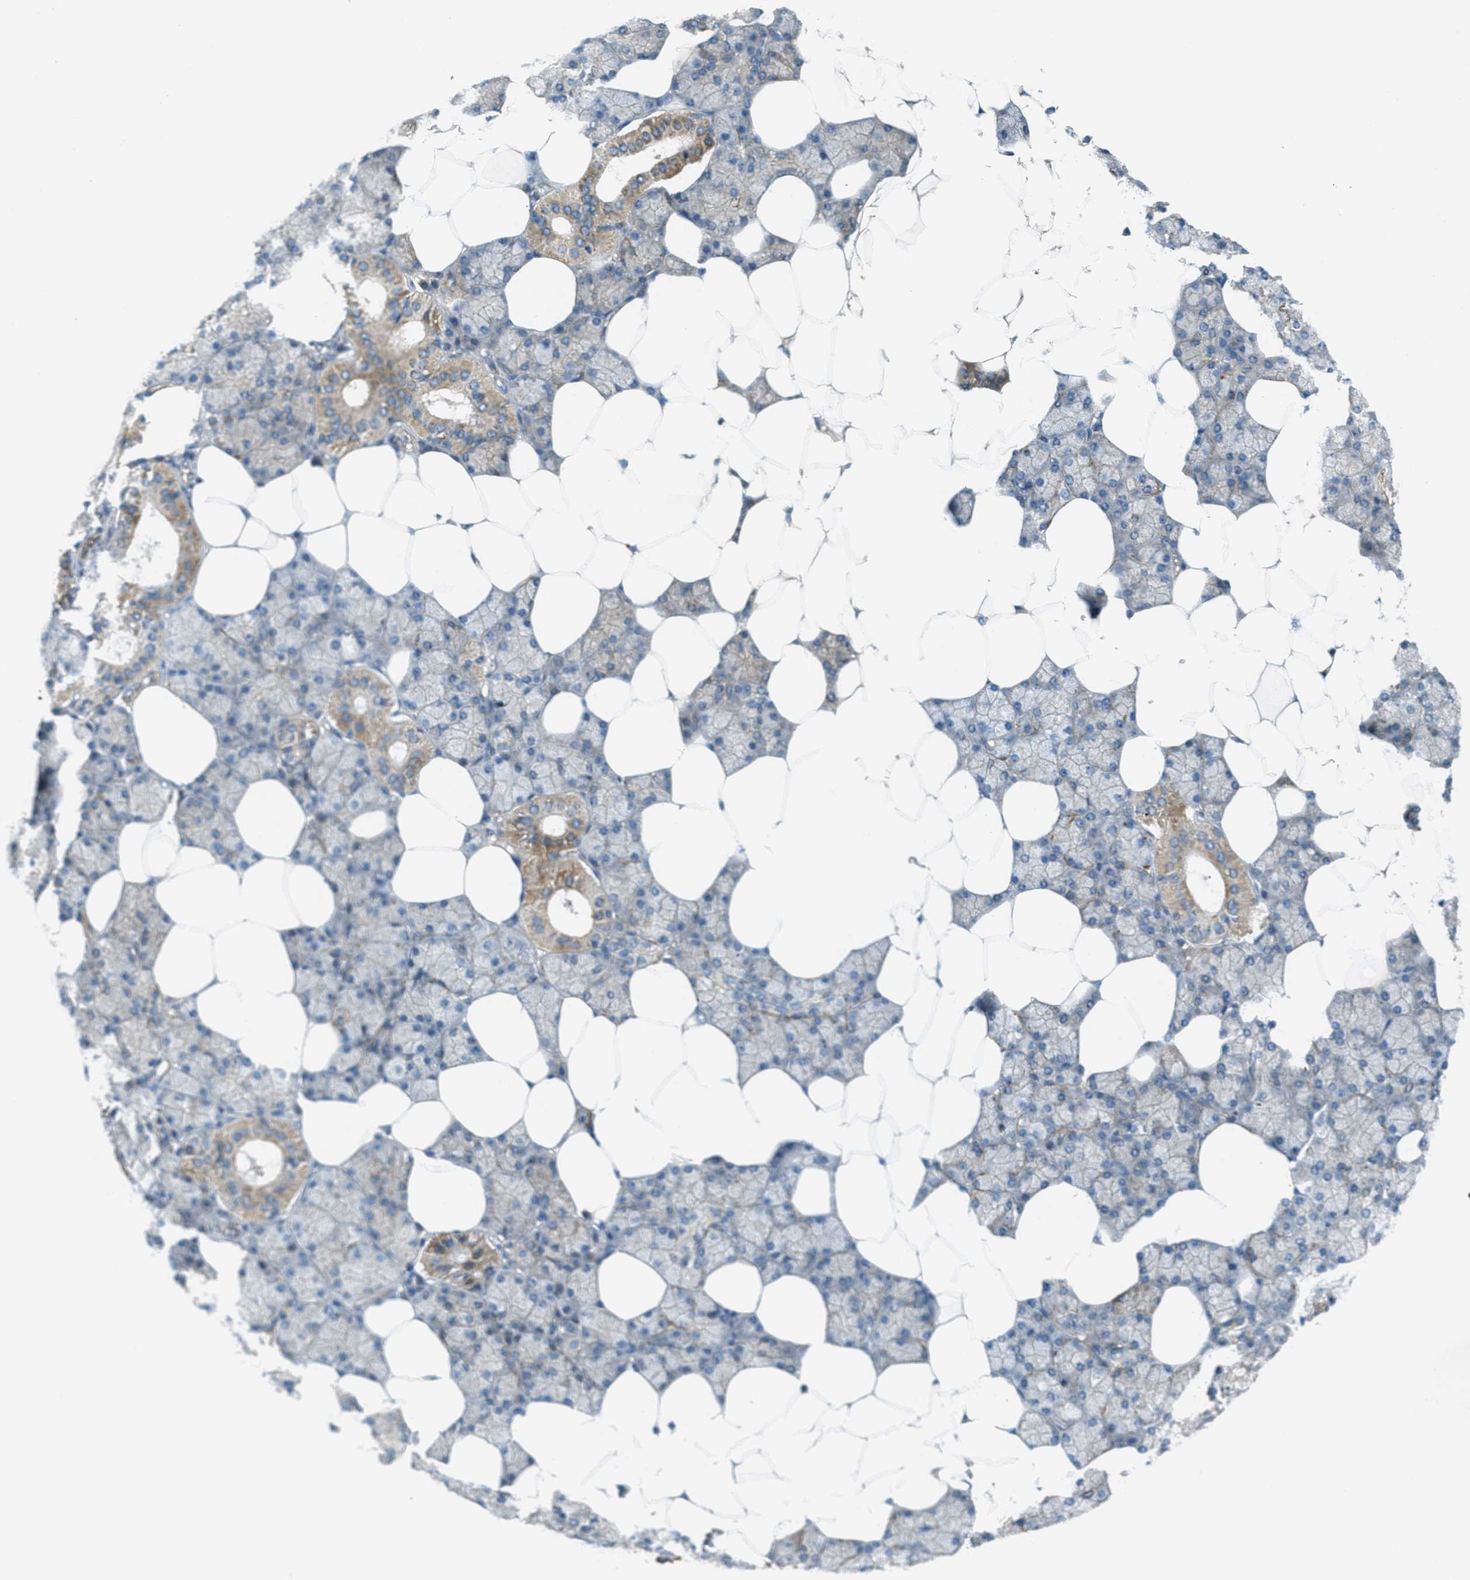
{"staining": {"intensity": "moderate", "quantity": "25%-75%", "location": "cytoplasmic/membranous"}, "tissue": "salivary gland", "cell_type": "Glandular cells", "image_type": "normal", "snomed": [{"axis": "morphology", "description": "Normal tissue, NOS"}, {"axis": "topography", "description": "Salivary gland"}], "caption": "High-power microscopy captured an immunohistochemistry (IHC) photomicrograph of normal salivary gland, revealing moderate cytoplasmic/membranous staining in approximately 25%-75% of glandular cells. The staining is performed using DAB brown chromogen to label protein expression. The nuclei are counter-stained blue using hematoxylin.", "gene": "VEZT", "patient": {"sex": "male", "age": 62}}